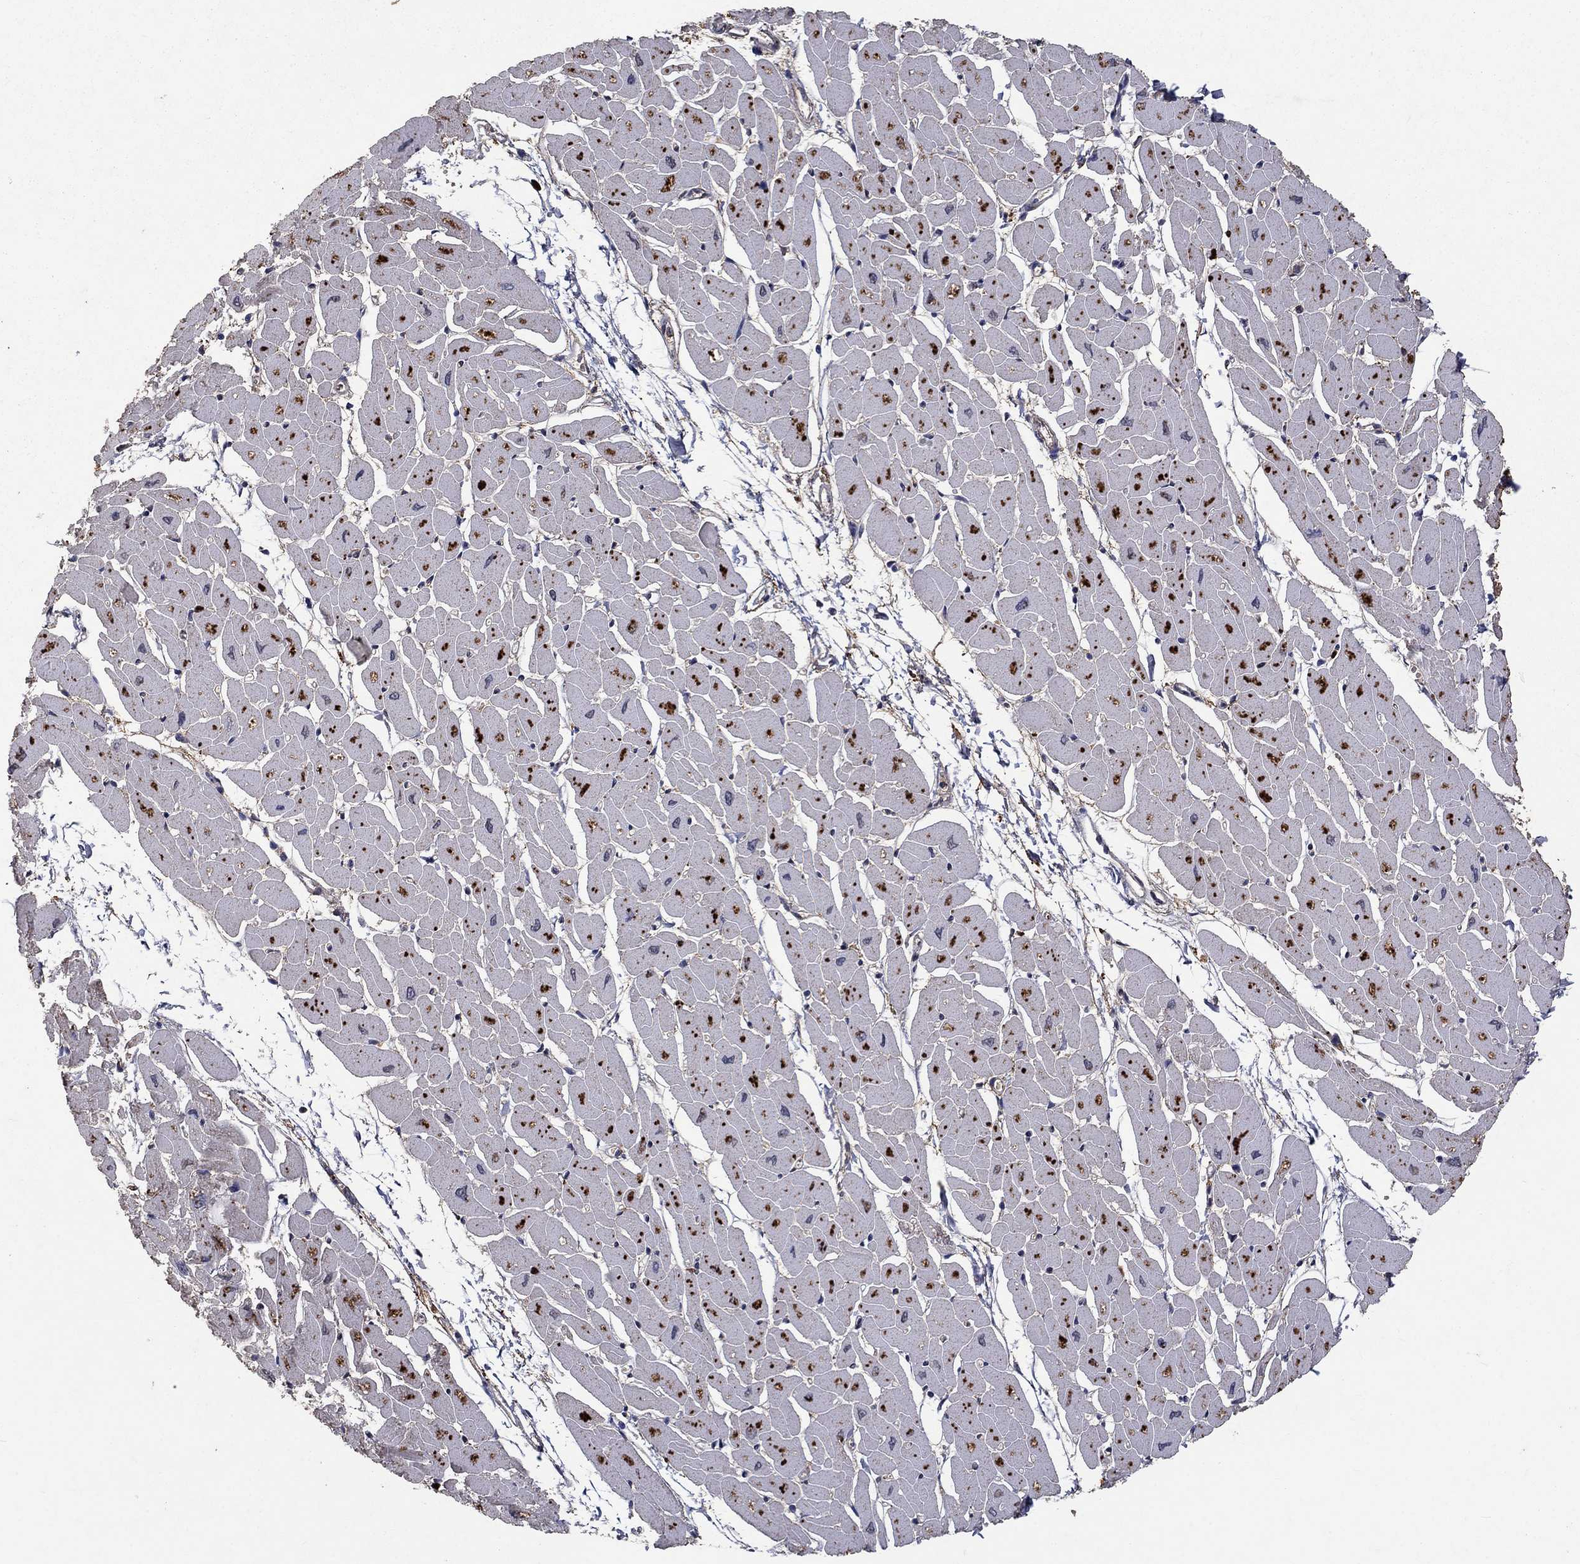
{"staining": {"intensity": "weak", "quantity": "25%-75%", "location": "cytoplasmic/membranous"}, "tissue": "heart muscle", "cell_type": "Cardiomyocytes", "image_type": "normal", "snomed": [{"axis": "morphology", "description": "Normal tissue, NOS"}, {"axis": "topography", "description": "Heart"}], "caption": "Immunohistochemical staining of unremarkable human heart muscle shows weak cytoplasmic/membranous protein positivity in about 25%-75% of cardiomyocytes. The staining is performed using DAB brown chromogen to label protein expression. The nuclei are counter-stained blue using hematoxylin.", "gene": "CD24", "patient": {"sex": "male", "age": 57}}